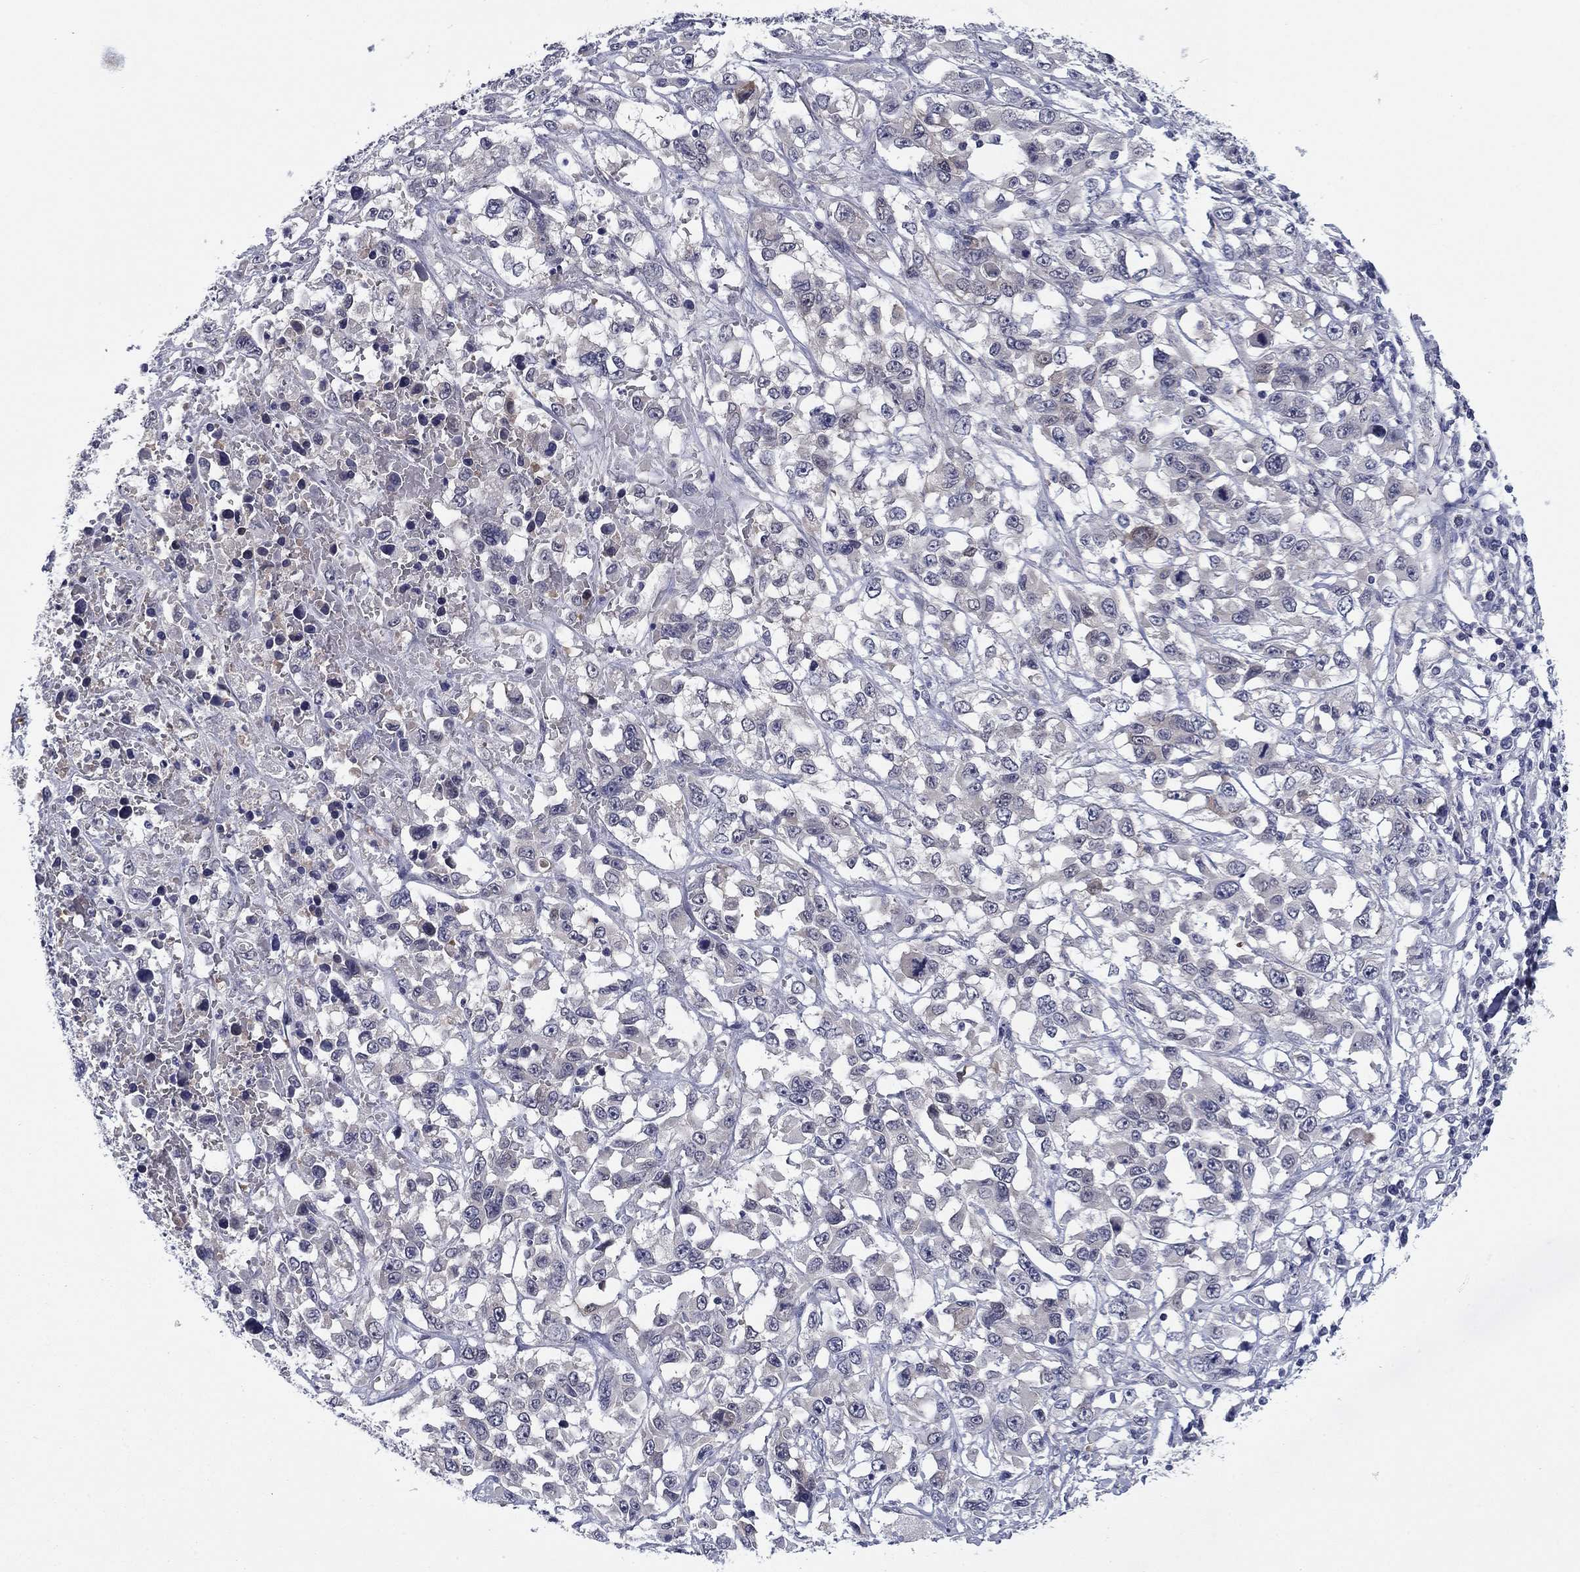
{"staining": {"intensity": "negative", "quantity": "none", "location": "none"}, "tissue": "liver cancer", "cell_type": "Tumor cells", "image_type": "cancer", "snomed": [{"axis": "morphology", "description": "Adenocarcinoma, NOS"}, {"axis": "morphology", "description": "Cholangiocarcinoma"}, {"axis": "topography", "description": "Liver"}], "caption": "IHC photomicrograph of human cholangiocarcinoma (liver) stained for a protein (brown), which reveals no expression in tumor cells.", "gene": "REXO5", "patient": {"sex": "male", "age": 64}}